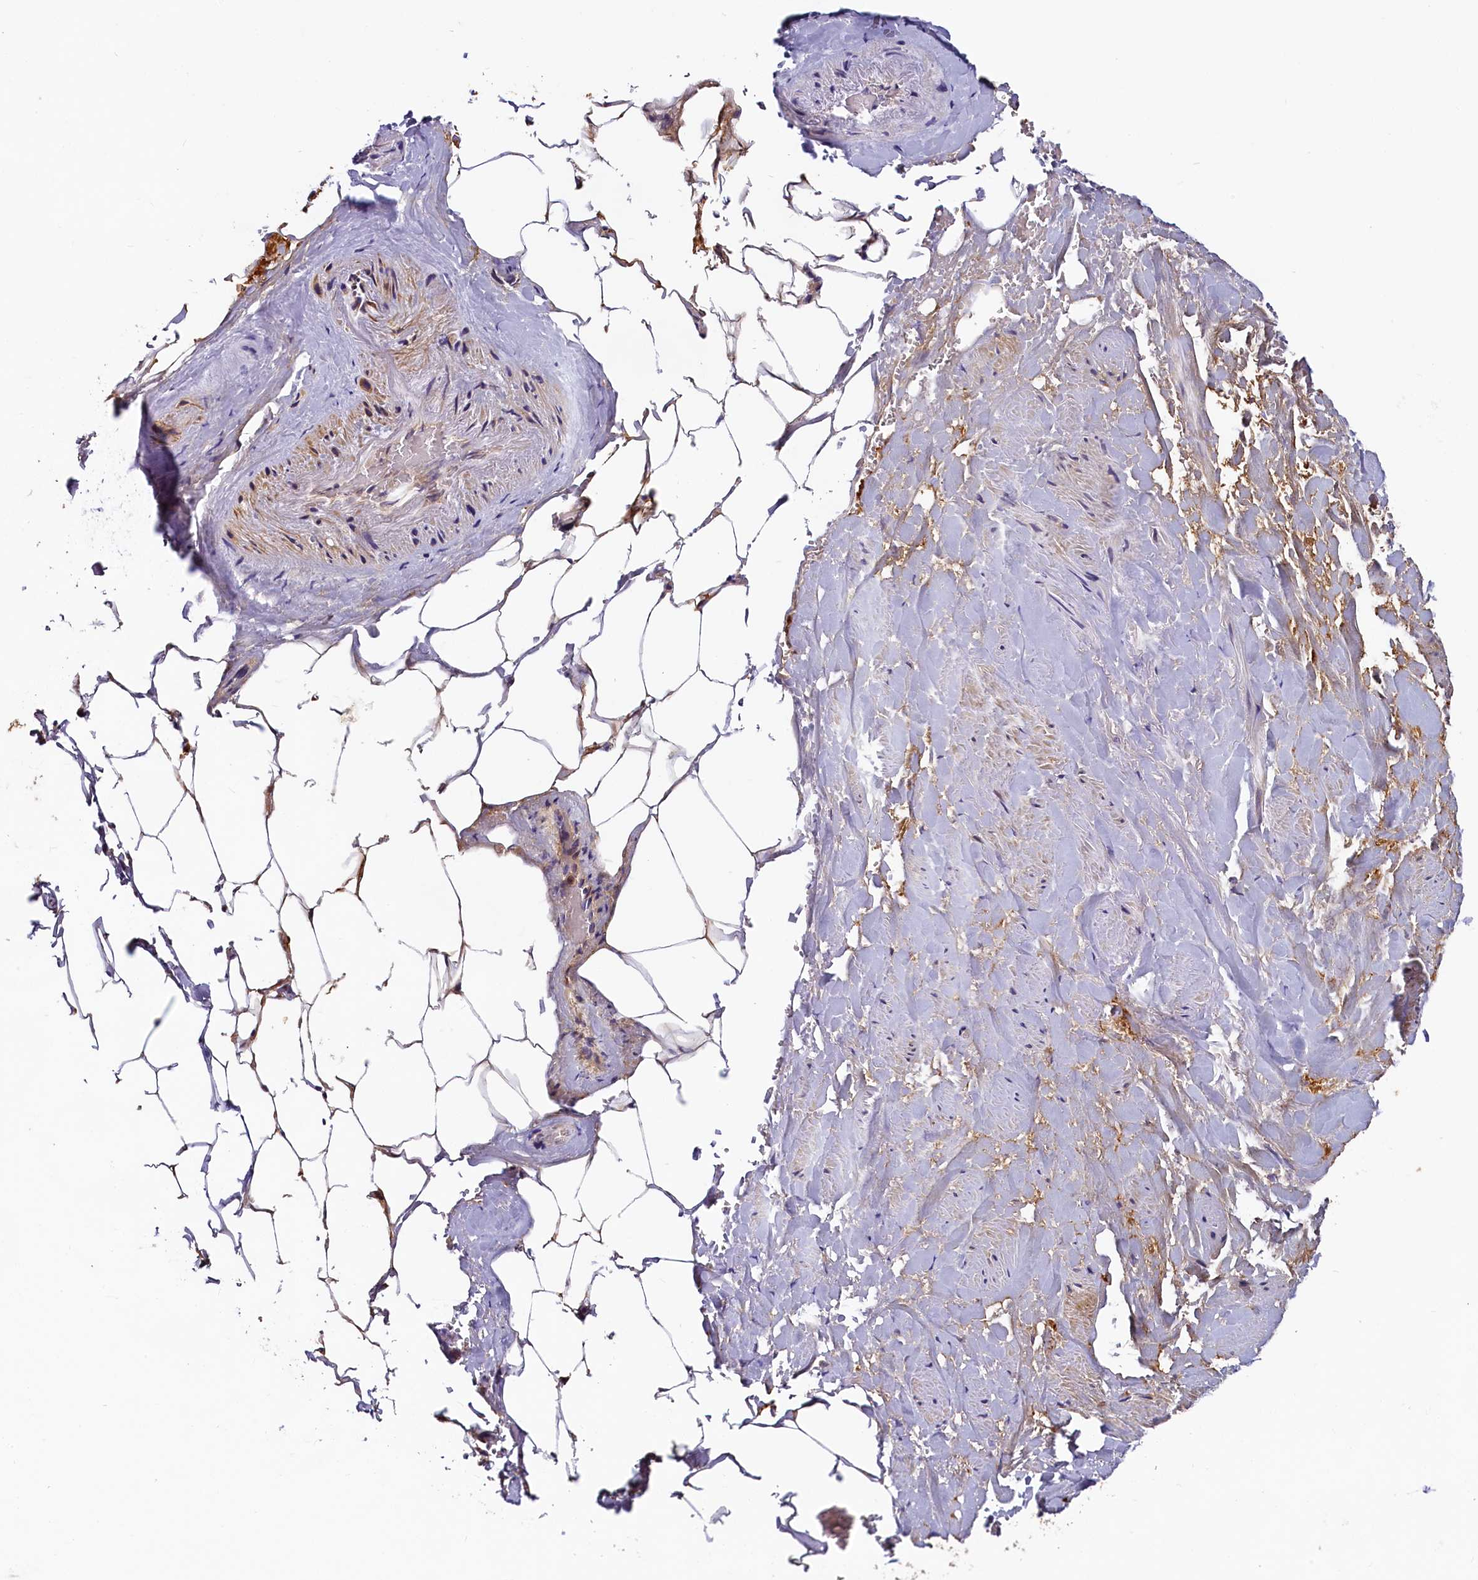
{"staining": {"intensity": "moderate", "quantity": "25%-75%", "location": "cytoplasmic/membranous"}, "tissue": "adipose tissue", "cell_type": "Adipocytes", "image_type": "normal", "snomed": [{"axis": "morphology", "description": "Normal tissue, NOS"}, {"axis": "morphology", "description": "Adenocarcinoma, Low grade"}, {"axis": "topography", "description": "Prostate"}, {"axis": "topography", "description": "Peripheral nerve tissue"}], "caption": "The photomicrograph displays immunohistochemical staining of normal adipose tissue. There is moderate cytoplasmic/membranous expression is present in approximately 25%-75% of adipocytes.", "gene": "HMOX2", "patient": {"sex": "male", "age": 63}}